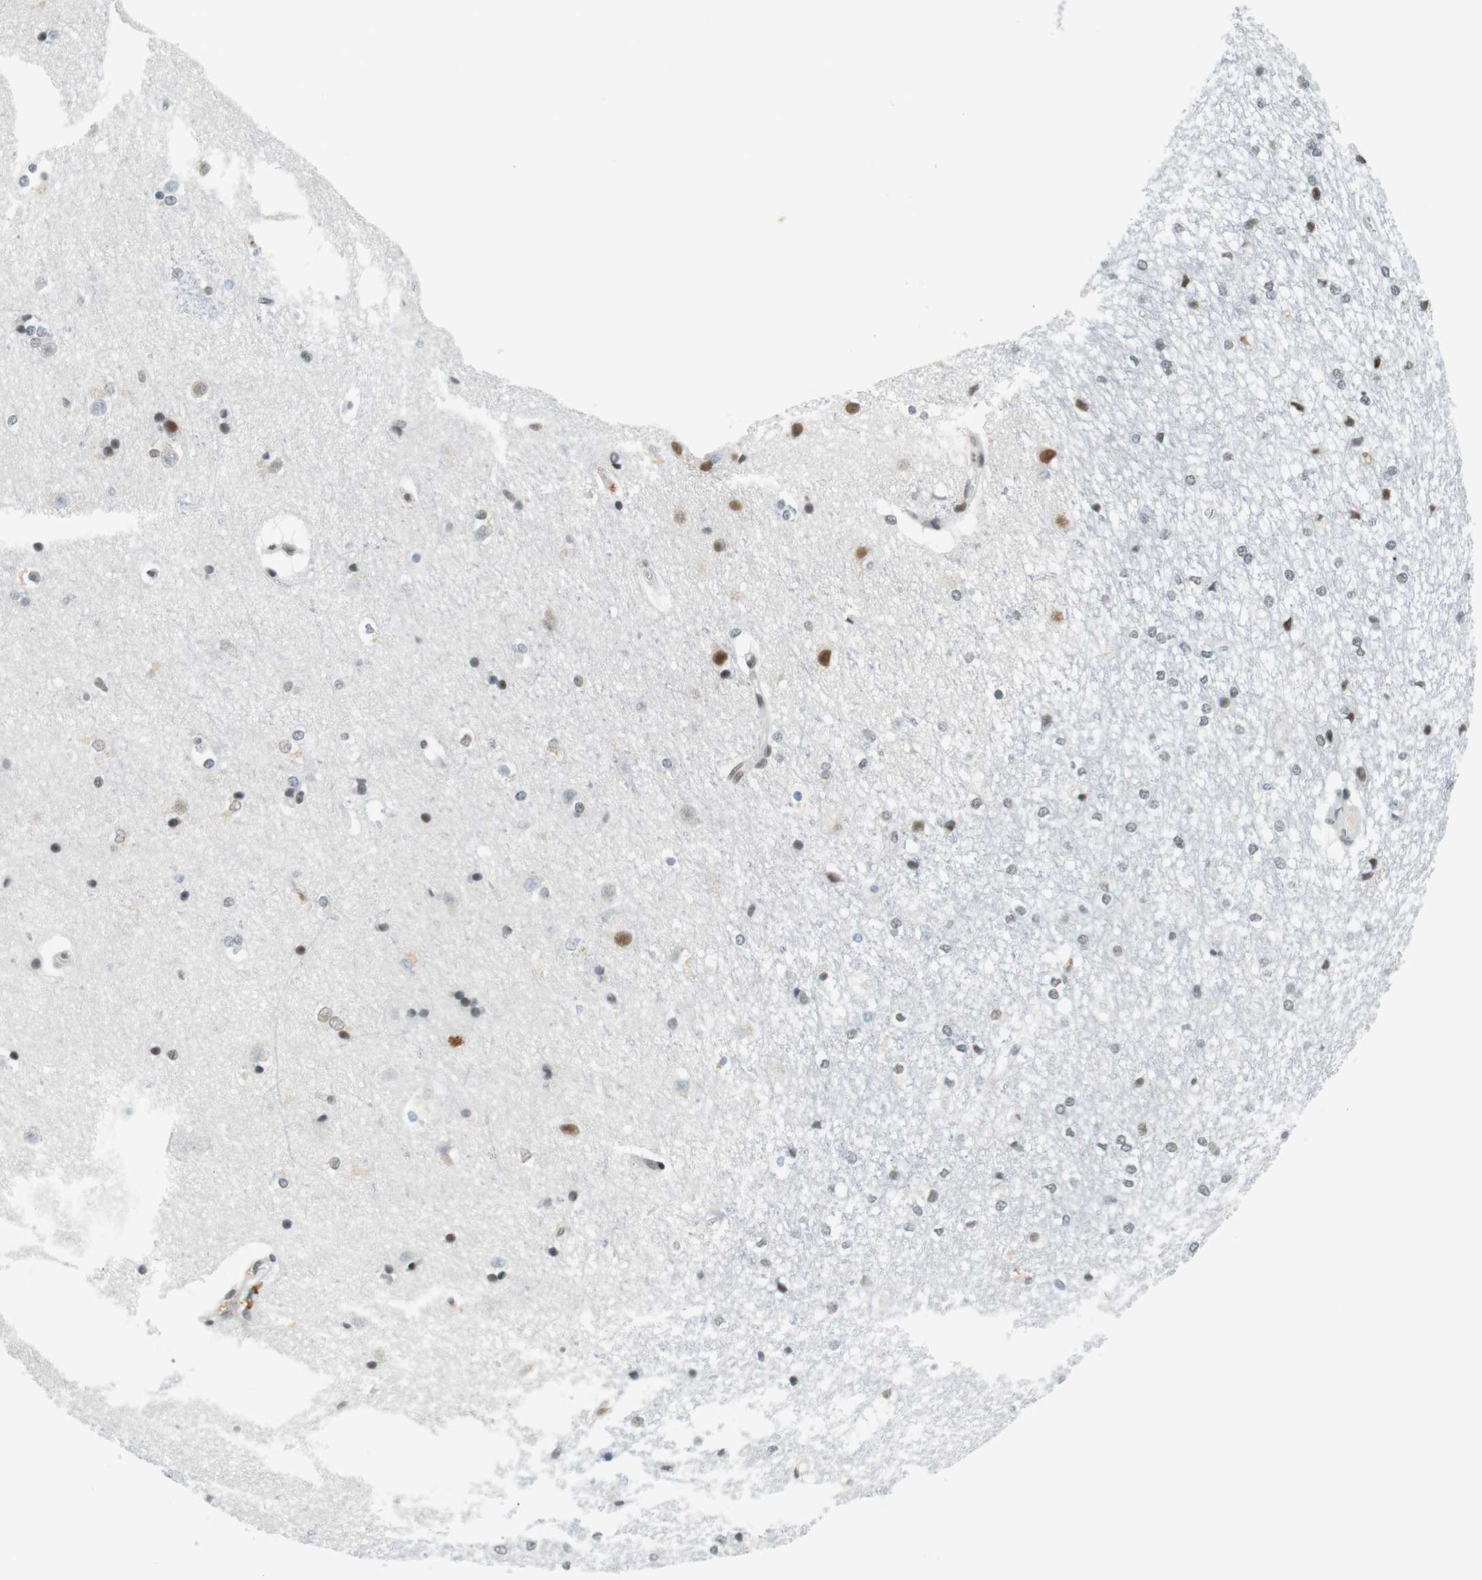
{"staining": {"intensity": "weak", "quantity": "<25%", "location": "nuclear"}, "tissue": "caudate", "cell_type": "Glial cells", "image_type": "normal", "snomed": [{"axis": "morphology", "description": "Normal tissue, NOS"}, {"axis": "topography", "description": "Lateral ventricle wall"}], "caption": "The IHC histopathology image has no significant positivity in glial cells of caudate. Nuclei are stained in blue.", "gene": "RNF38", "patient": {"sex": "female", "age": 19}}